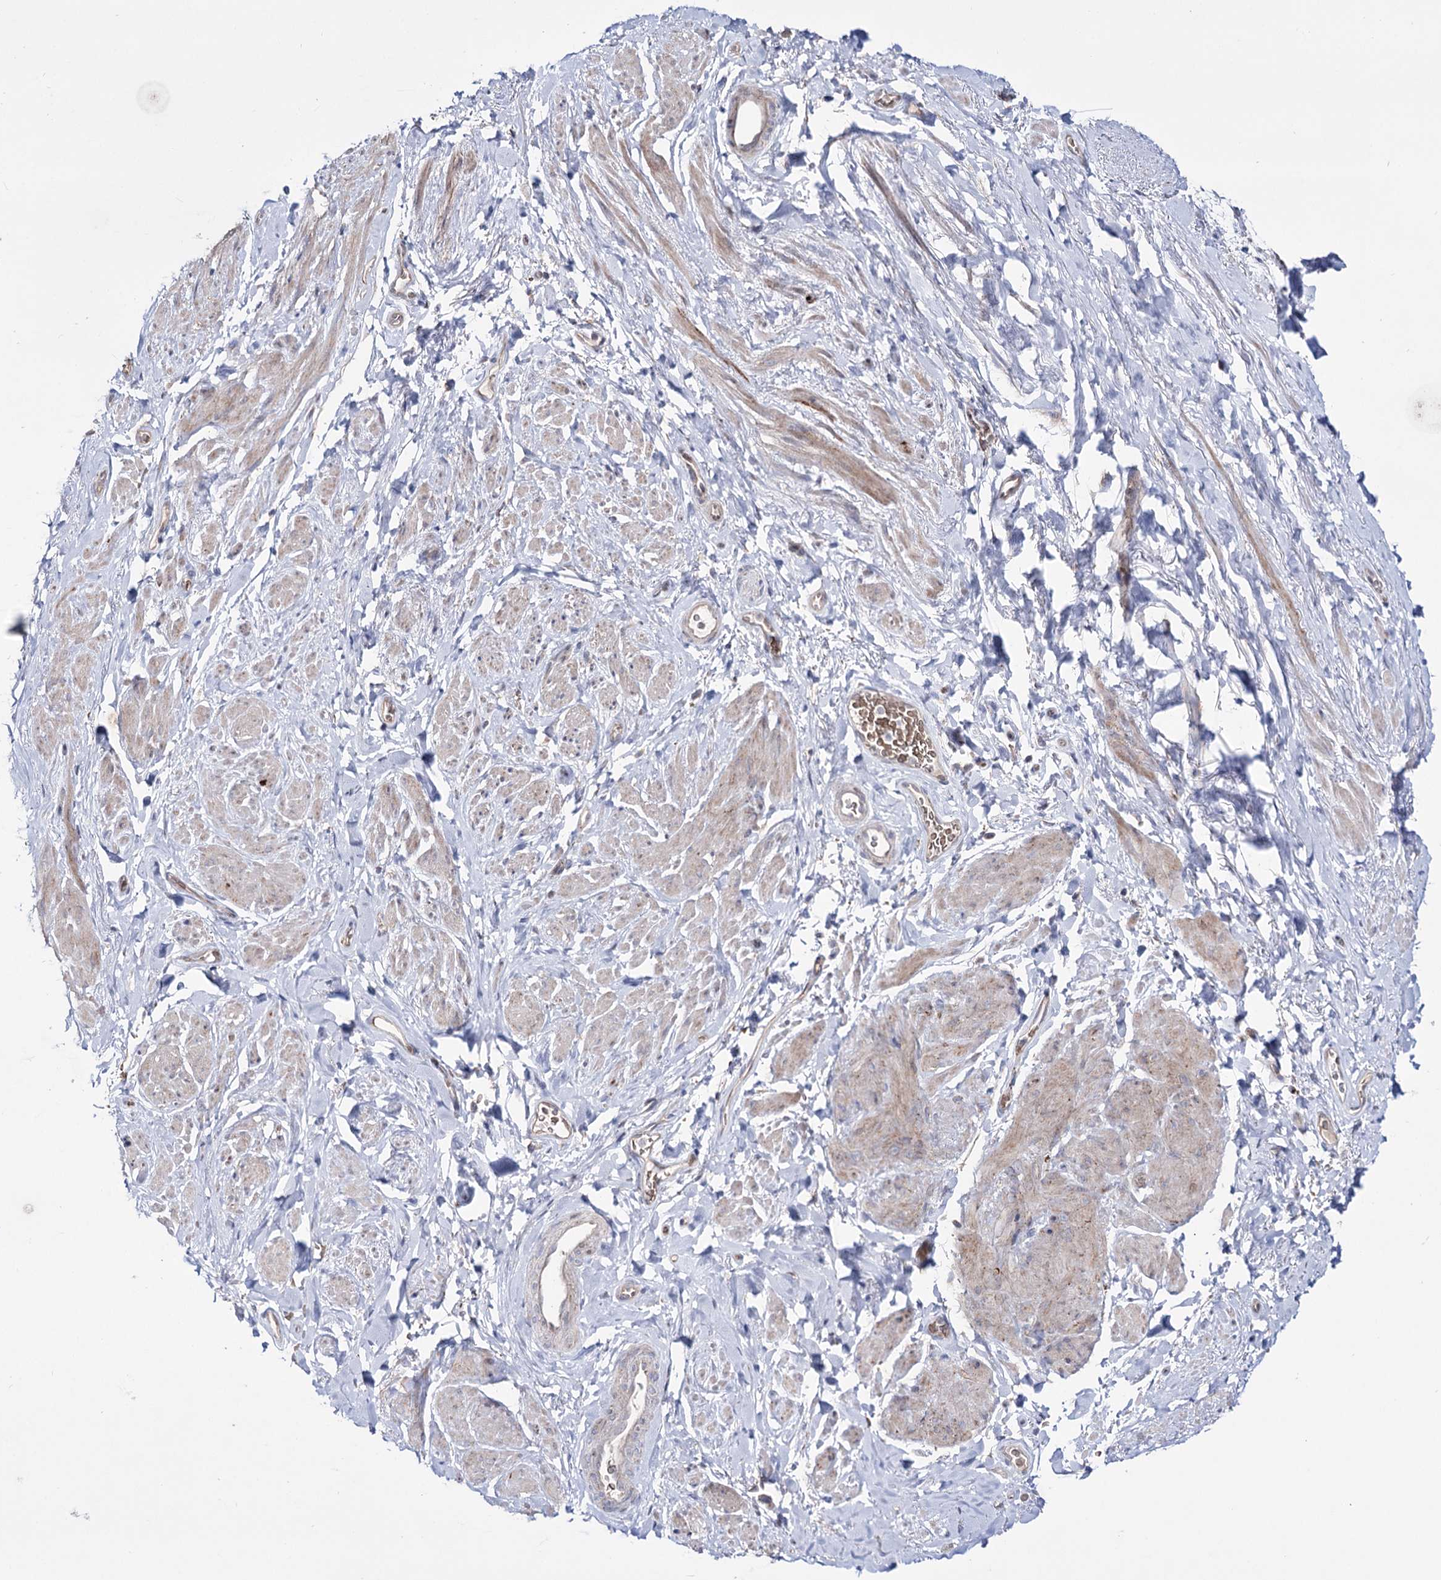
{"staining": {"intensity": "weak", "quantity": "25%-75%", "location": "cytoplasmic/membranous"}, "tissue": "smooth muscle", "cell_type": "Smooth muscle cells", "image_type": "normal", "snomed": [{"axis": "morphology", "description": "Normal tissue, NOS"}, {"axis": "topography", "description": "Smooth muscle"}, {"axis": "topography", "description": "Peripheral nerve tissue"}], "caption": "Smooth muscle cells demonstrate low levels of weak cytoplasmic/membranous positivity in about 25%-75% of cells in normal smooth muscle.", "gene": "OSBPL5", "patient": {"sex": "male", "age": 69}}